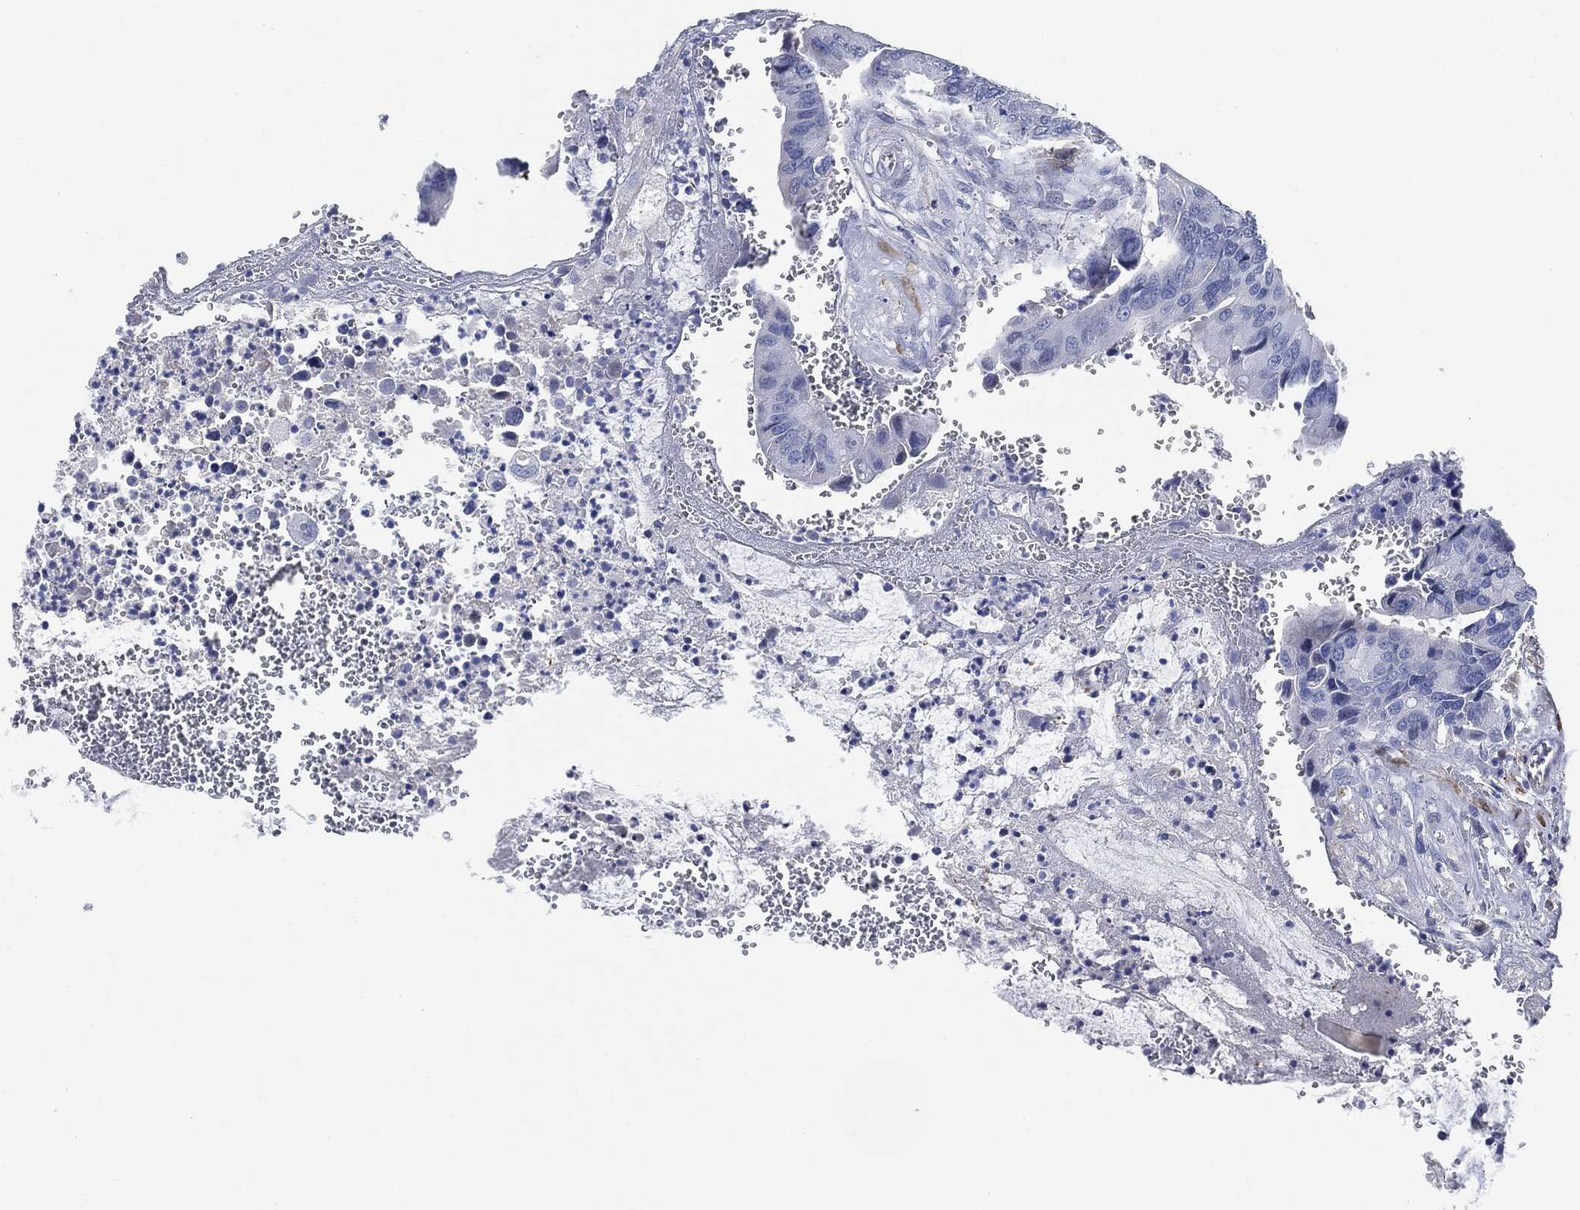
{"staining": {"intensity": "negative", "quantity": "none", "location": "none"}, "tissue": "colorectal cancer", "cell_type": "Tumor cells", "image_type": "cancer", "snomed": [{"axis": "morphology", "description": "Adenocarcinoma, NOS"}, {"axis": "topography", "description": "Colon"}], "caption": "Immunohistochemistry of human colorectal adenocarcinoma shows no staining in tumor cells.", "gene": "TAGLN", "patient": {"sex": "female", "age": 78}}